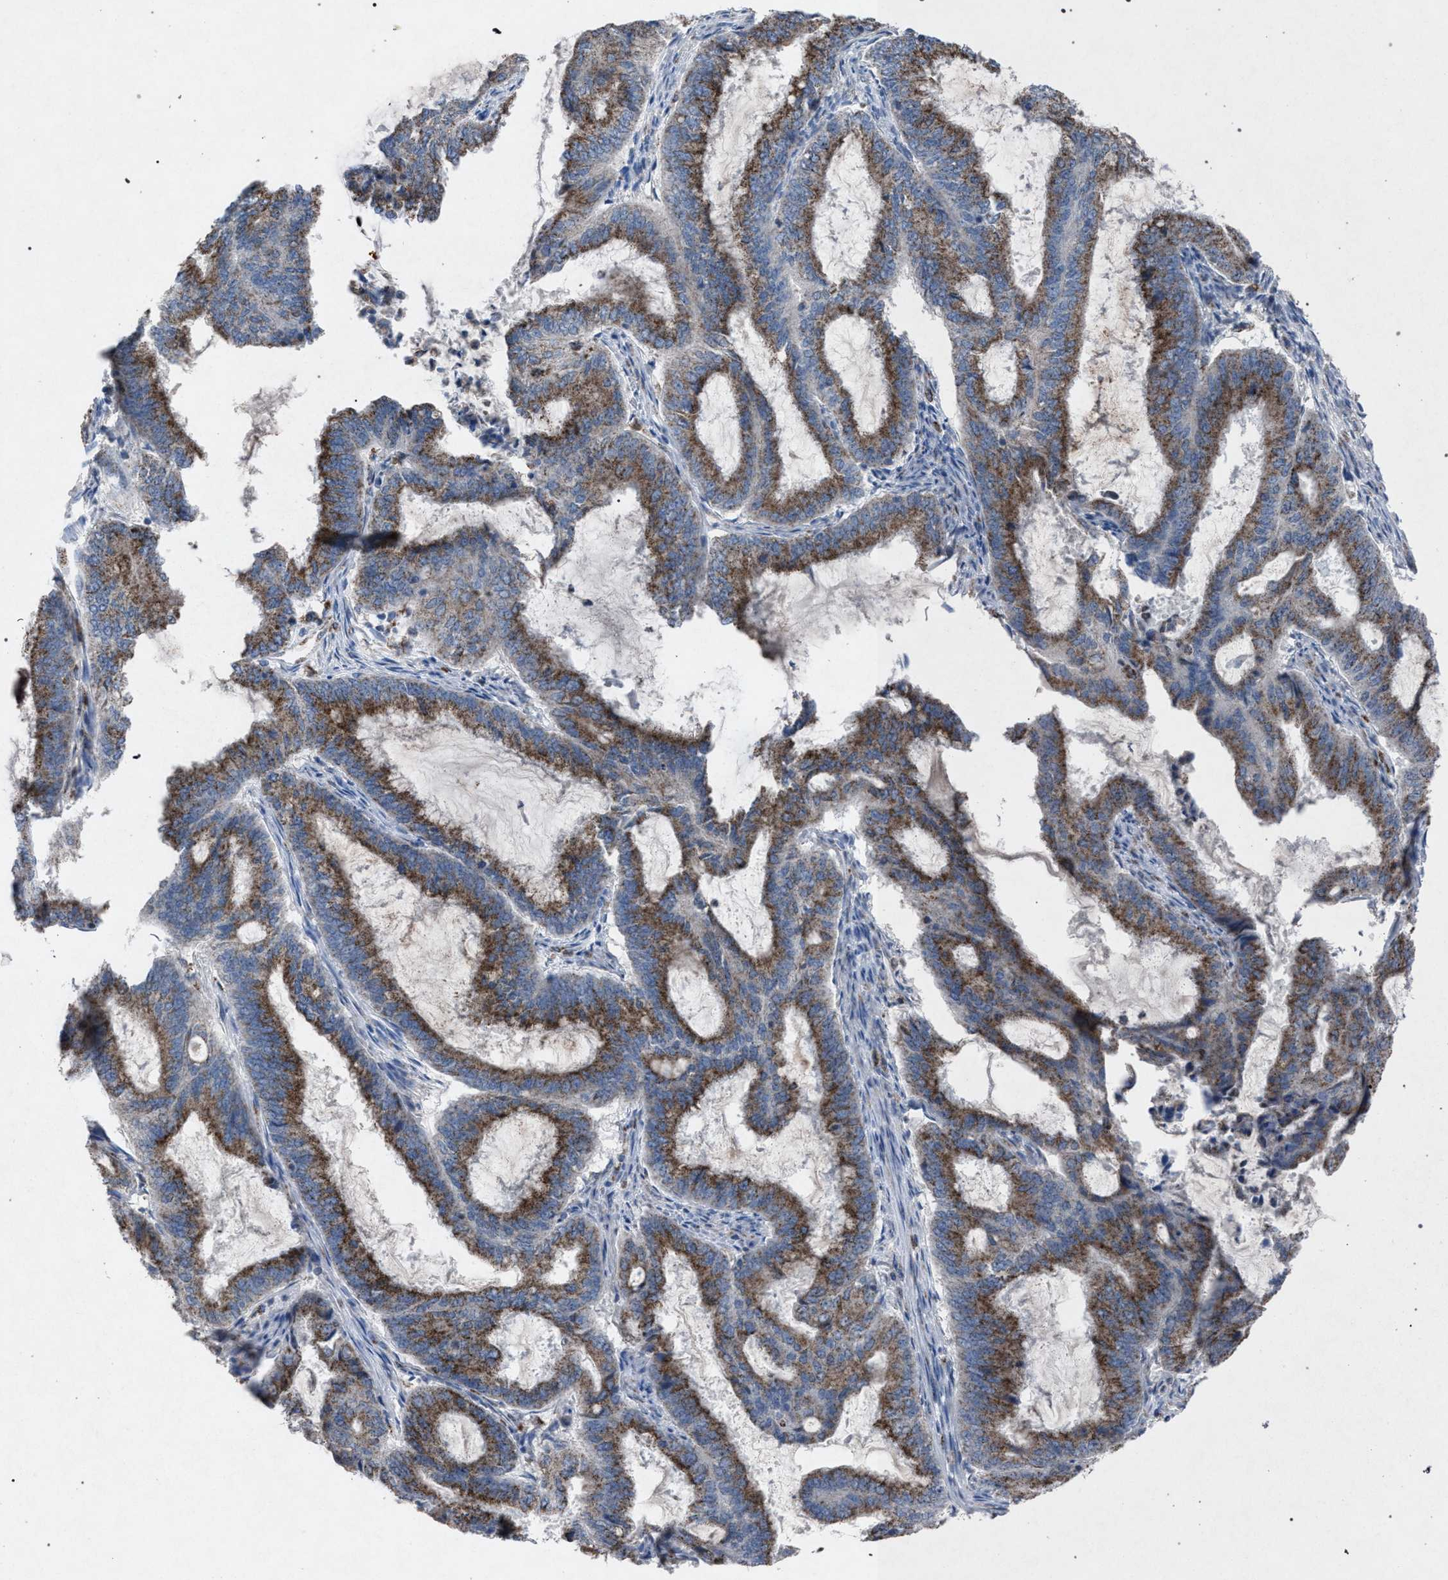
{"staining": {"intensity": "moderate", "quantity": ">75%", "location": "cytoplasmic/membranous"}, "tissue": "endometrial cancer", "cell_type": "Tumor cells", "image_type": "cancer", "snomed": [{"axis": "morphology", "description": "Adenocarcinoma, NOS"}, {"axis": "topography", "description": "Endometrium"}], "caption": "Protein staining demonstrates moderate cytoplasmic/membranous staining in about >75% of tumor cells in endometrial cancer (adenocarcinoma).", "gene": "HSD17B4", "patient": {"sex": "female", "age": 51}}